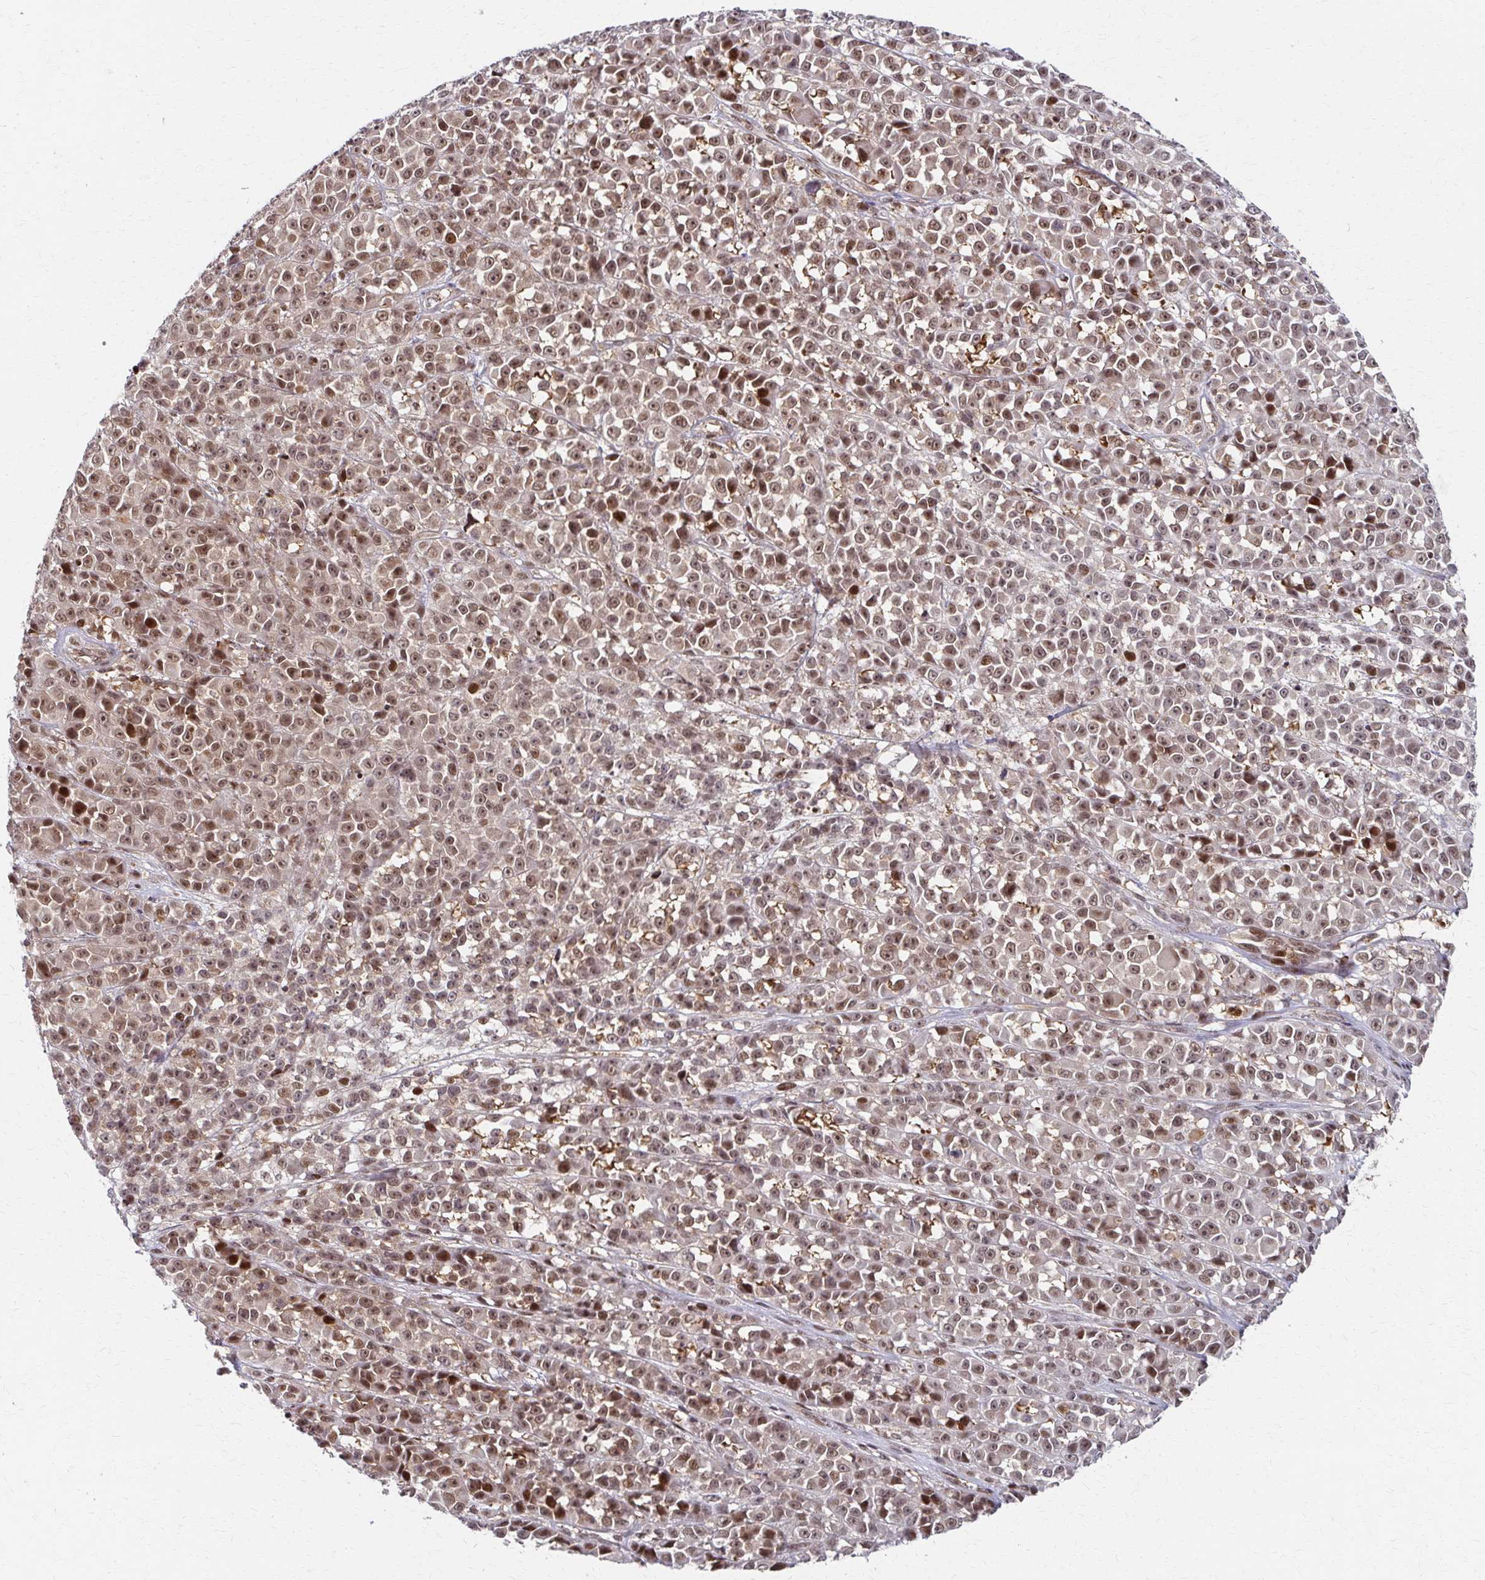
{"staining": {"intensity": "moderate", "quantity": ">75%", "location": "nuclear"}, "tissue": "melanoma", "cell_type": "Tumor cells", "image_type": "cancer", "snomed": [{"axis": "morphology", "description": "Malignant melanoma, NOS"}, {"axis": "topography", "description": "Skin"}, {"axis": "topography", "description": "Skin of back"}], "caption": "IHC (DAB) staining of melanoma reveals moderate nuclear protein staining in about >75% of tumor cells. (IHC, brightfield microscopy, high magnification).", "gene": "PSMD7", "patient": {"sex": "male", "age": 91}}